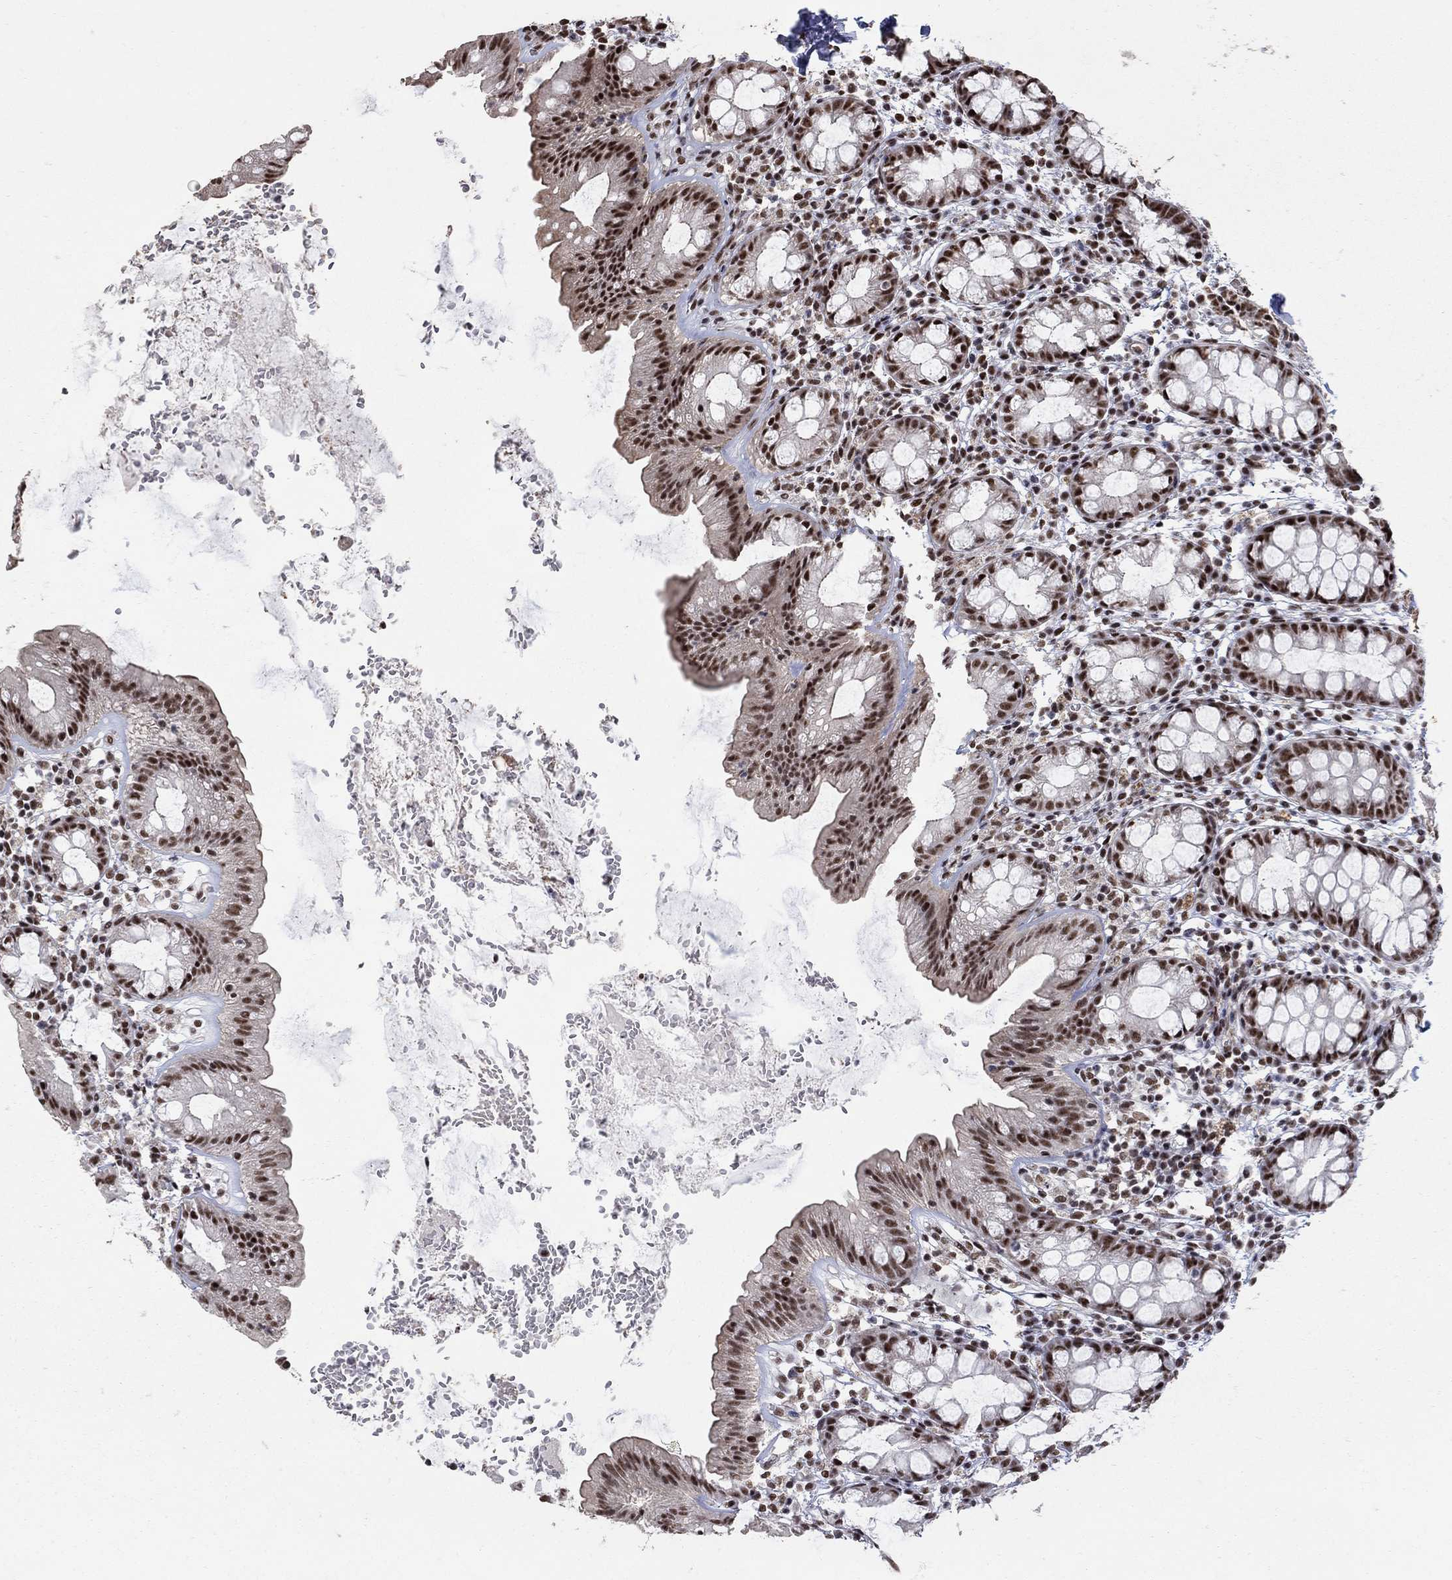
{"staining": {"intensity": "moderate", "quantity": ">75%", "location": "nuclear"}, "tissue": "rectum", "cell_type": "Glandular cells", "image_type": "normal", "snomed": [{"axis": "morphology", "description": "Normal tissue, NOS"}, {"axis": "topography", "description": "Rectum"}], "caption": "Immunohistochemistry (IHC) image of normal human rectum stained for a protein (brown), which shows medium levels of moderate nuclear positivity in approximately >75% of glandular cells.", "gene": "PNISR", "patient": {"sex": "male", "age": 57}}